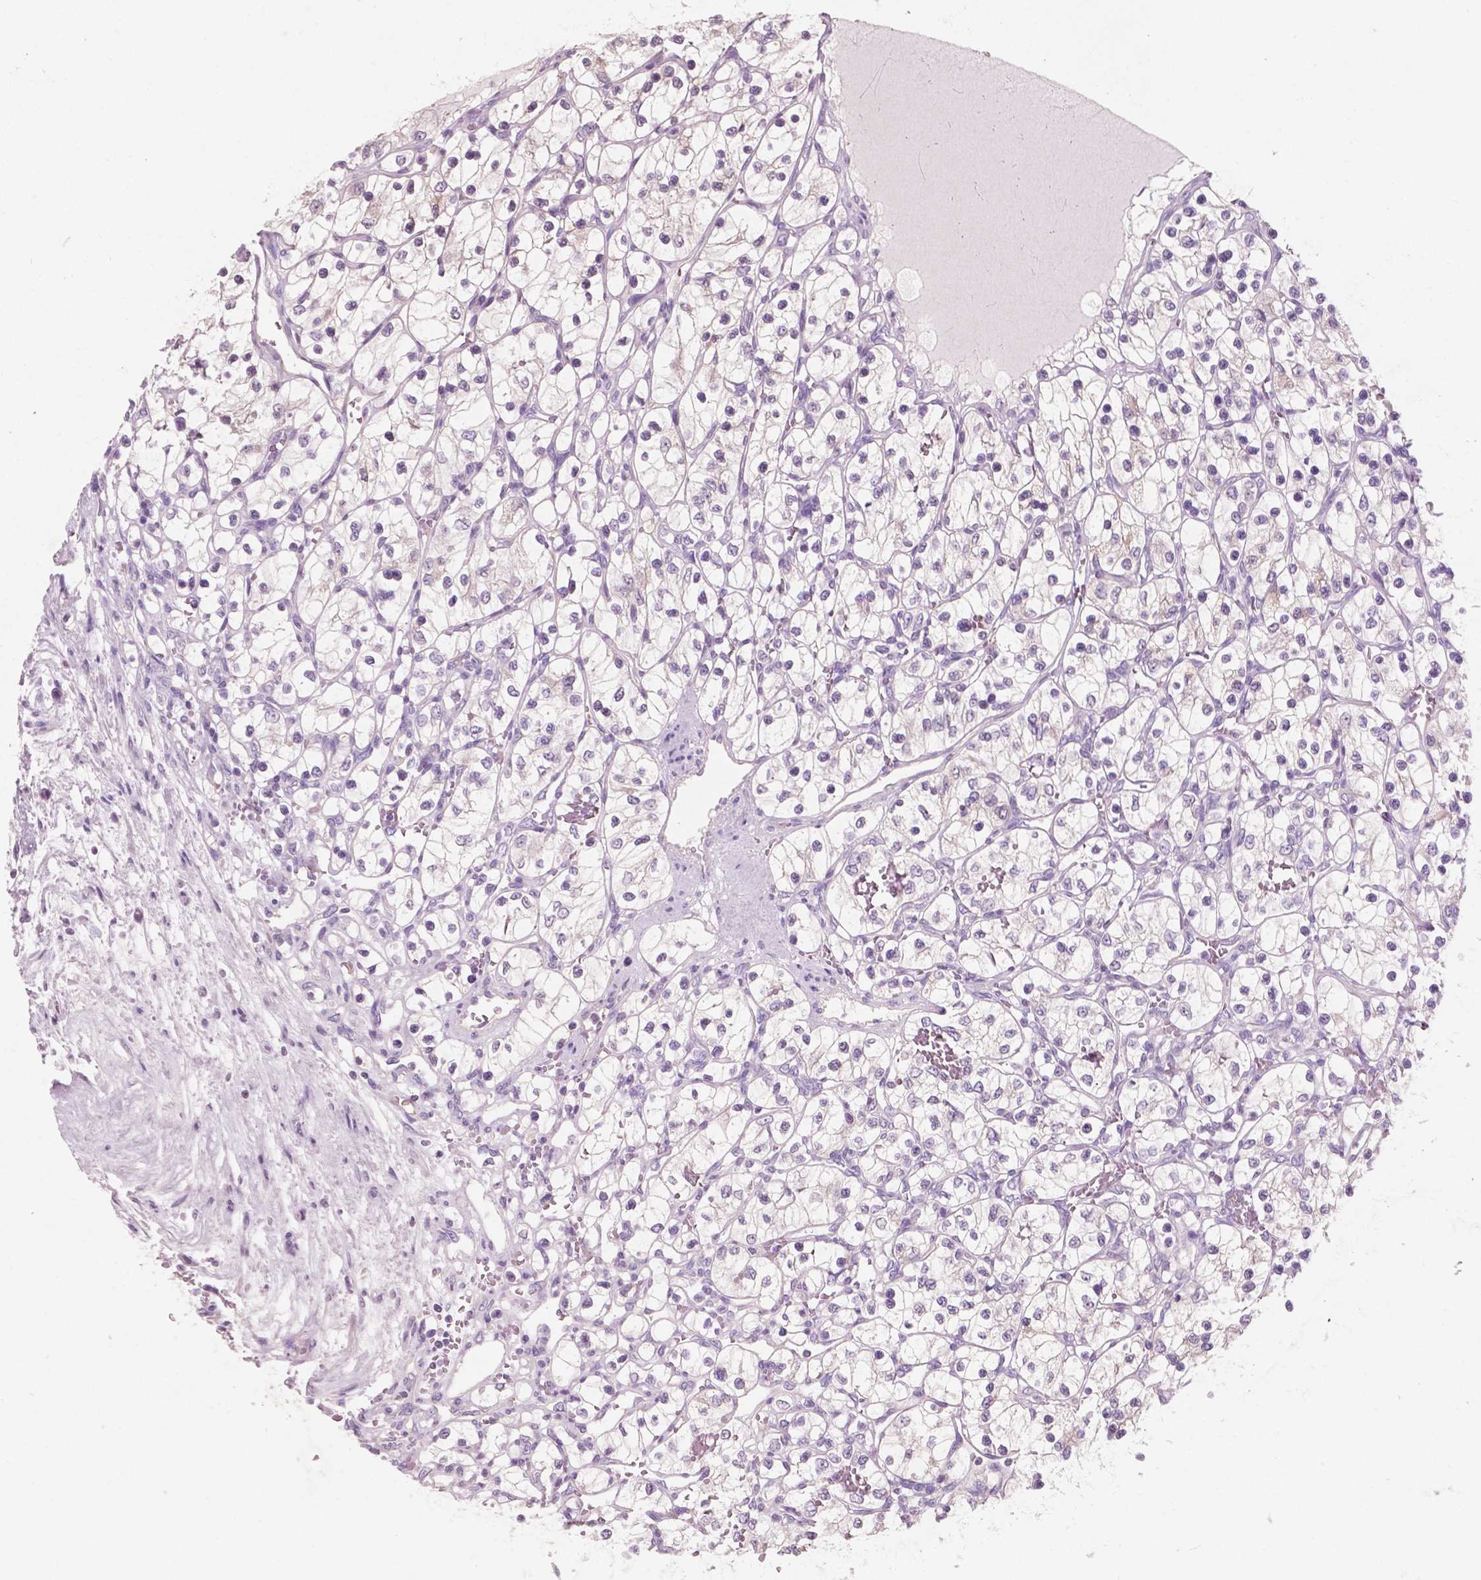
{"staining": {"intensity": "negative", "quantity": "none", "location": "none"}, "tissue": "renal cancer", "cell_type": "Tumor cells", "image_type": "cancer", "snomed": [{"axis": "morphology", "description": "Adenocarcinoma, NOS"}, {"axis": "topography", "description": "Kidney"}], "caption": "This is an immunohistochemistry (IHC) histopathology image of adenocarcinoma (renal). There is no staining in tumor cells.", "gene": "AWAT1", "patient": {"sex": "female", "age": 69}}